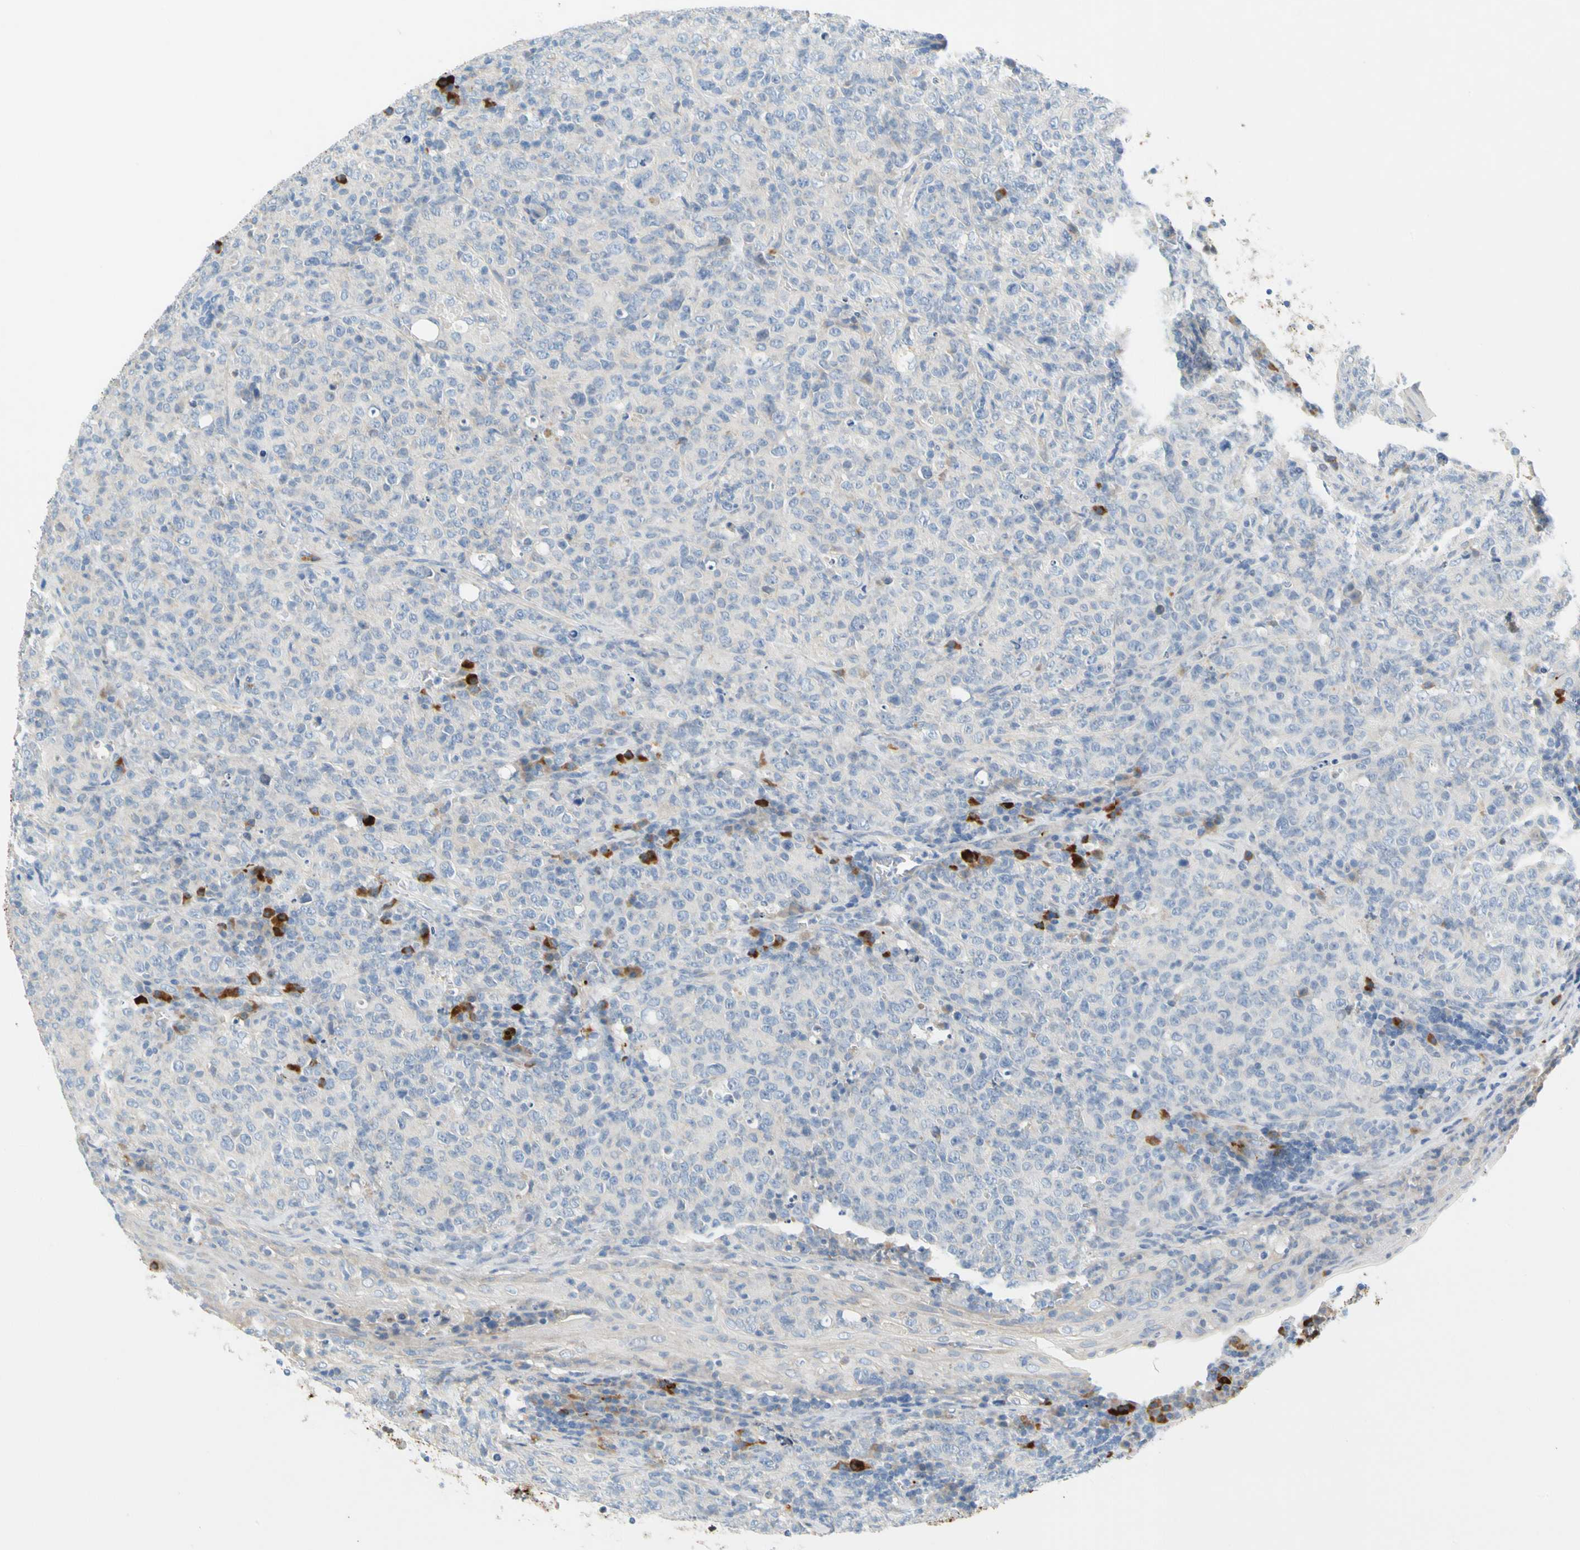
{"staining": {"intensity": "negative", "quantity": "none", "location": "none"}, "tissue": "lymphoma", "cell_type": "Tumor cells", "image_type": "cancer", "snomed": [{"axis": "morphology", "description": "Malignant lymphoma, non-Hodgkin's type, High grade"}, {"axis": "topography", "description": "Tonsil"}], "caption": "High power microscopy photomicrograph of an immunohistochemistry (IHC) micrograph of high-grade malignant lymphoma, non-Hodgkin's type, revealing no significant staining in tumor cells. The staining is performed using DAB (3,3'-diaminobenzidine) brown chromogen with nuclei counter-stained in using hematoxylin.", "gene": "PPBP", "patient": {"sex": "female", "age": 36}}